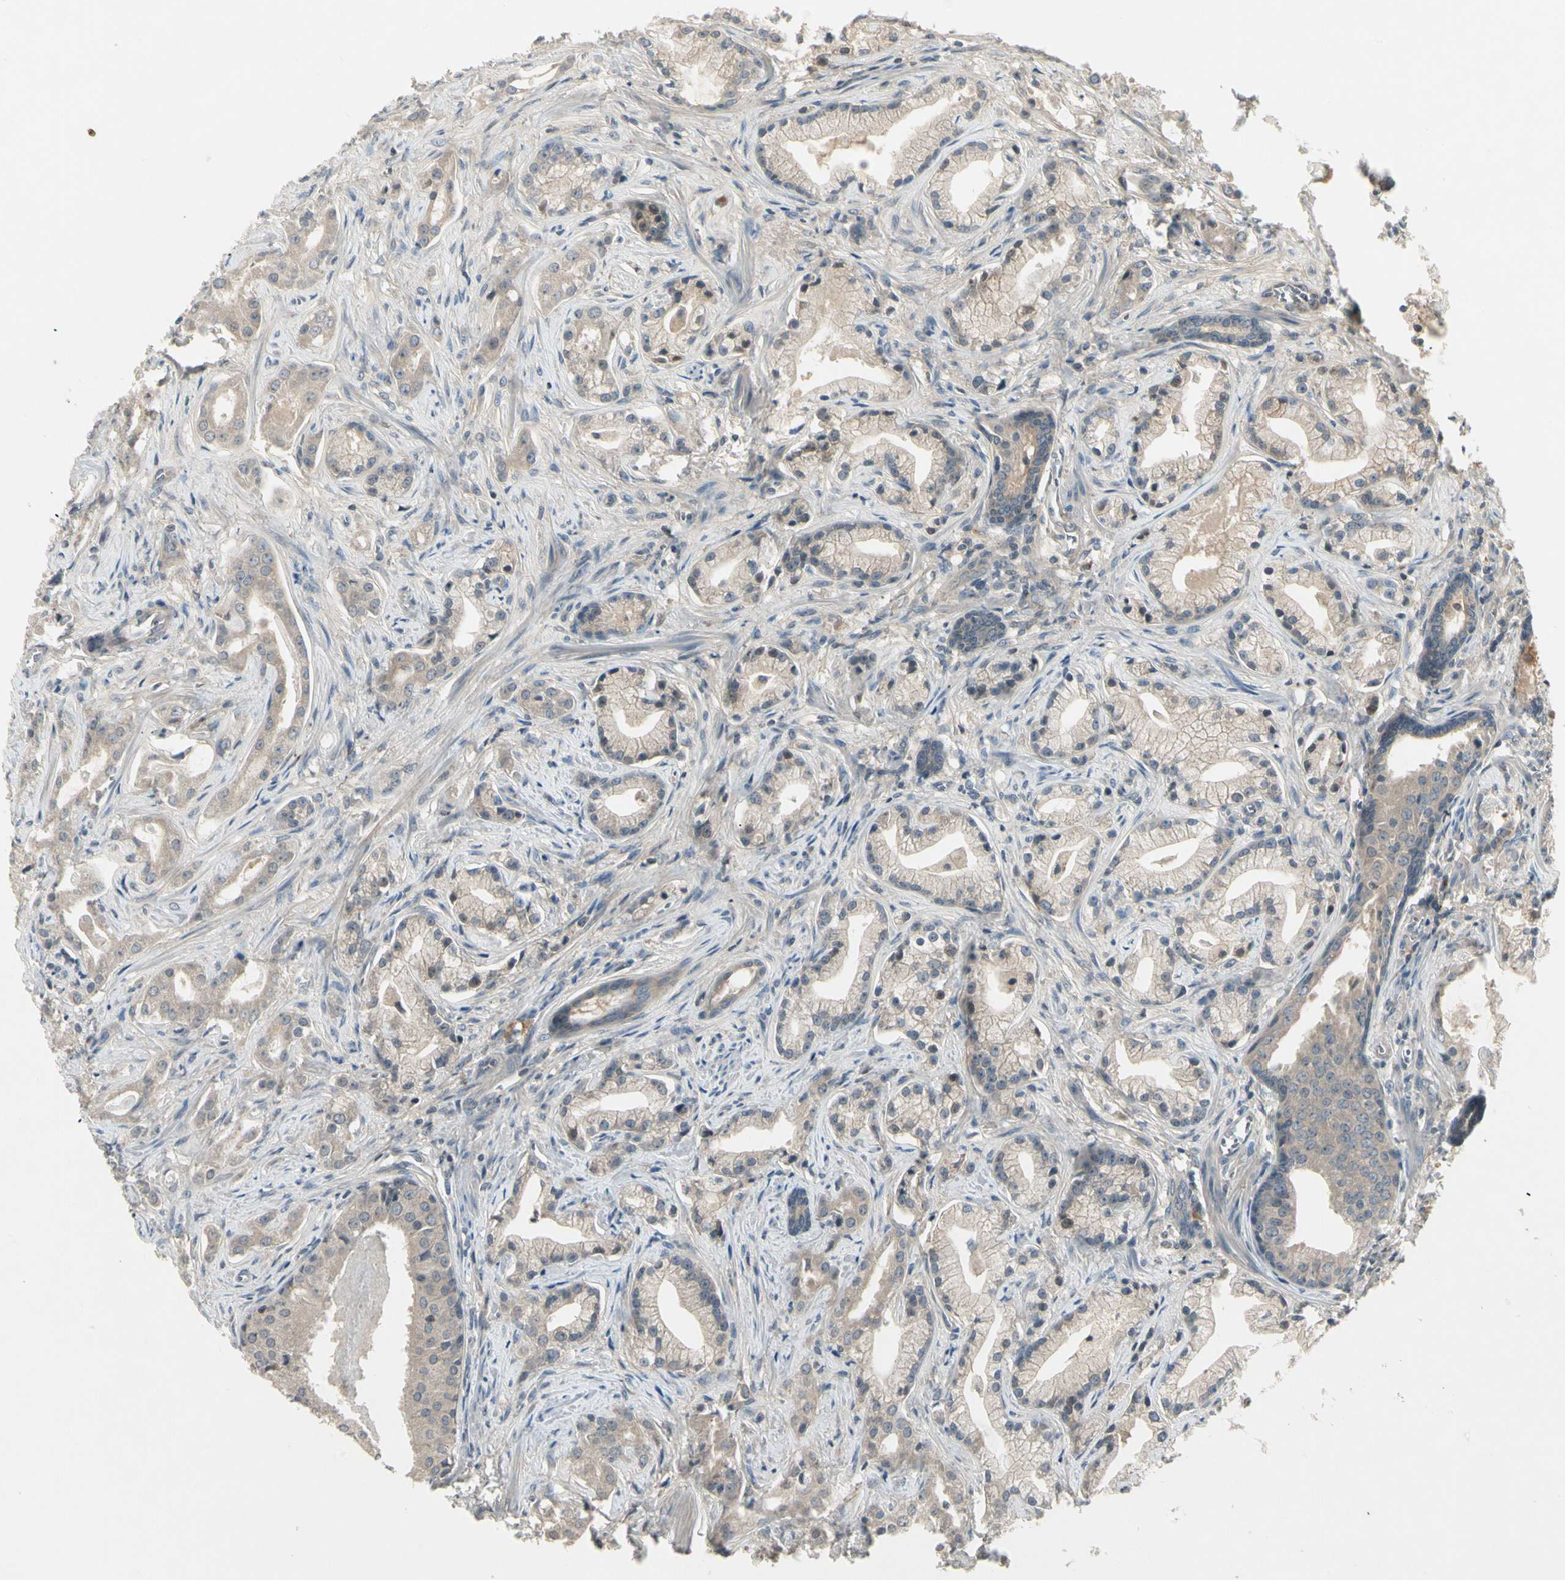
{"staining": {"intensity": "weak", "quantity": "25%-75%", "location": "cytoplasmic/membranous"}, "tissue": "prostate cancer", "cell_type": "Tumor cells", "image_type": "cancer", "snomed": [{"axis": "morphology", "description": "Adenocarcinoma, Low grade"}, {"axis": "topography", "description": "Prostate"}], "caption": "This histopathology image displays immunohistochemistry (IHC) staining of prostate low-grade adenocarcinoma, with low weak cytoplasmic/membranous staining in about 25%-75% of tumor cells.", "gene": "CCL4", "patient": {"sex": "male", "age": 59}}